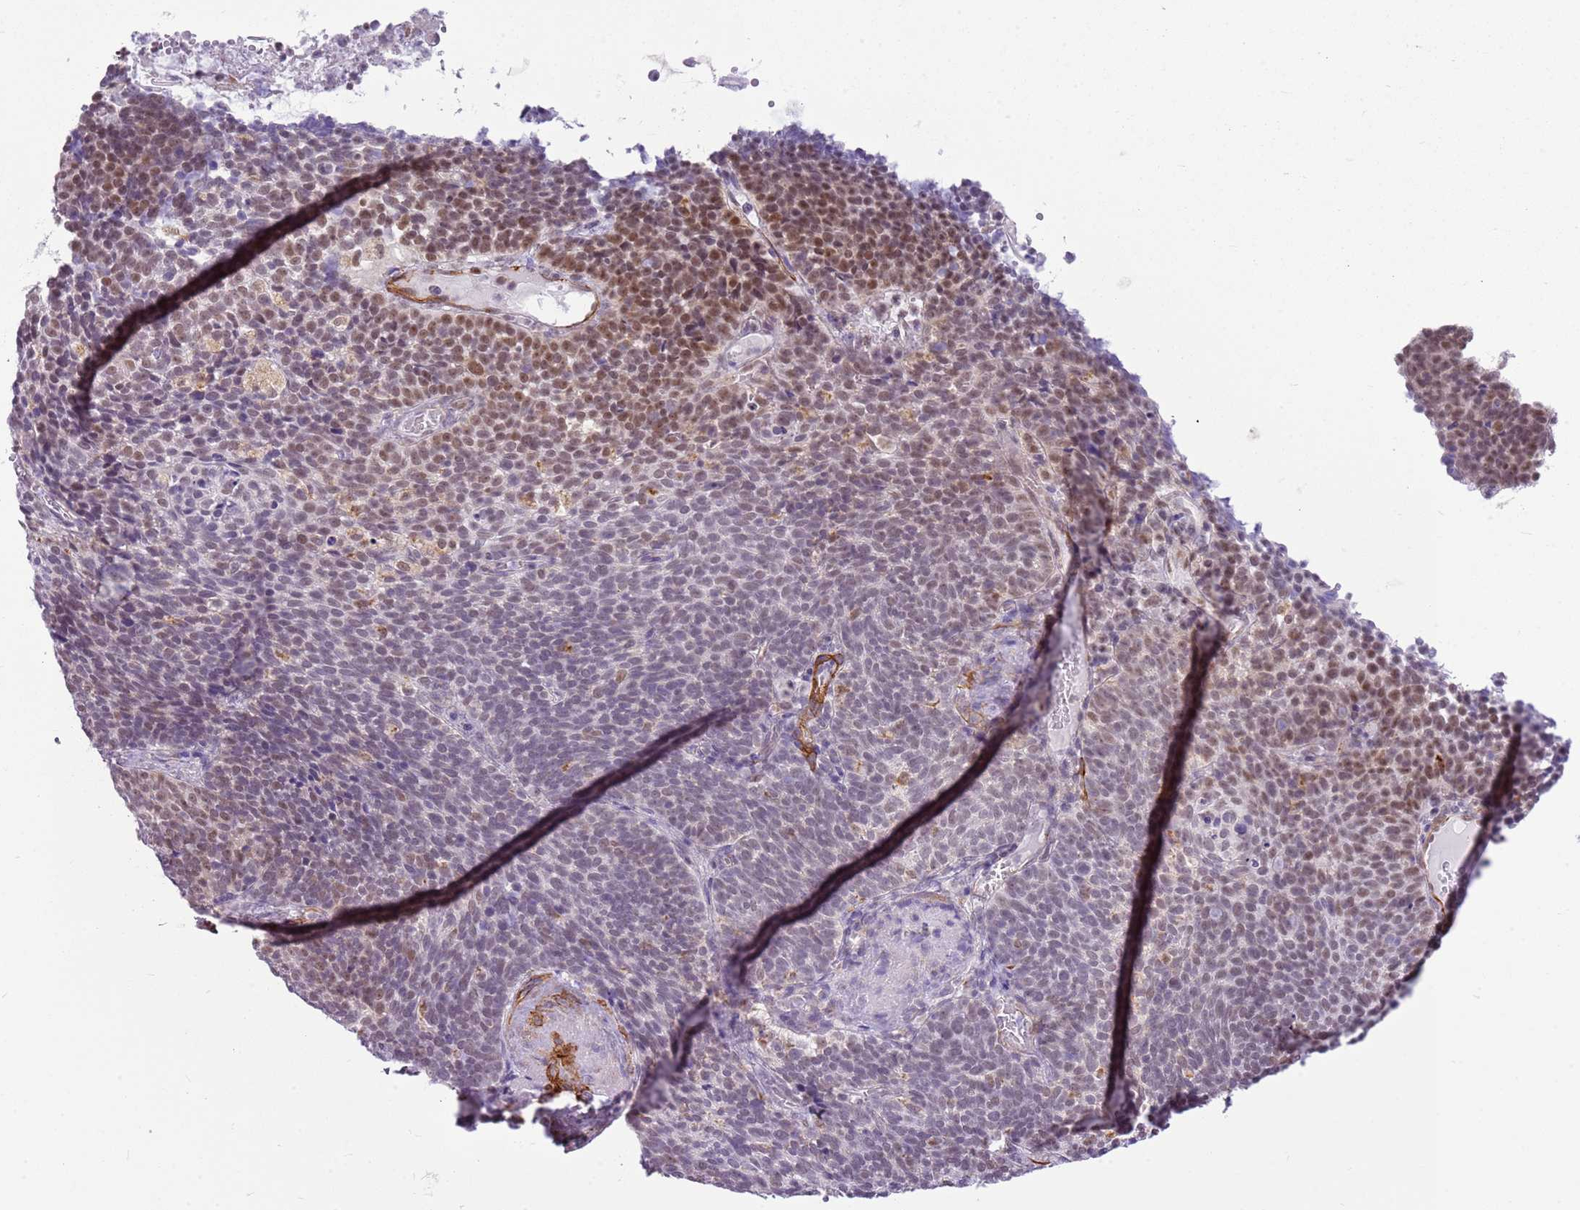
{"staining": {"intensity": "moderate", "quantity": "<25%", "location": "cytoplasmic/membranous,nuclear"}, "tissue": "cervical cancer", "cell_type": "Tumor cells", "image_type": "cancer", "snomed": [{"axis": "morphology", "description": "Normal tissue, NOS"}, {"axis": "morphology", "description": "Squamous cell carcinoma, NOS"}, {"axis": "topography", "description": "Cervix"}], "caption": "Immunohistochemical staining of squamous cell carcinoma (cervical) exhibits moderate cytoplasmic/membranous and nuclear protein staining in approximately <25% of tumor cells.", "gene": "SMIM4", "patient": {"sex": "female", "age": 39}}